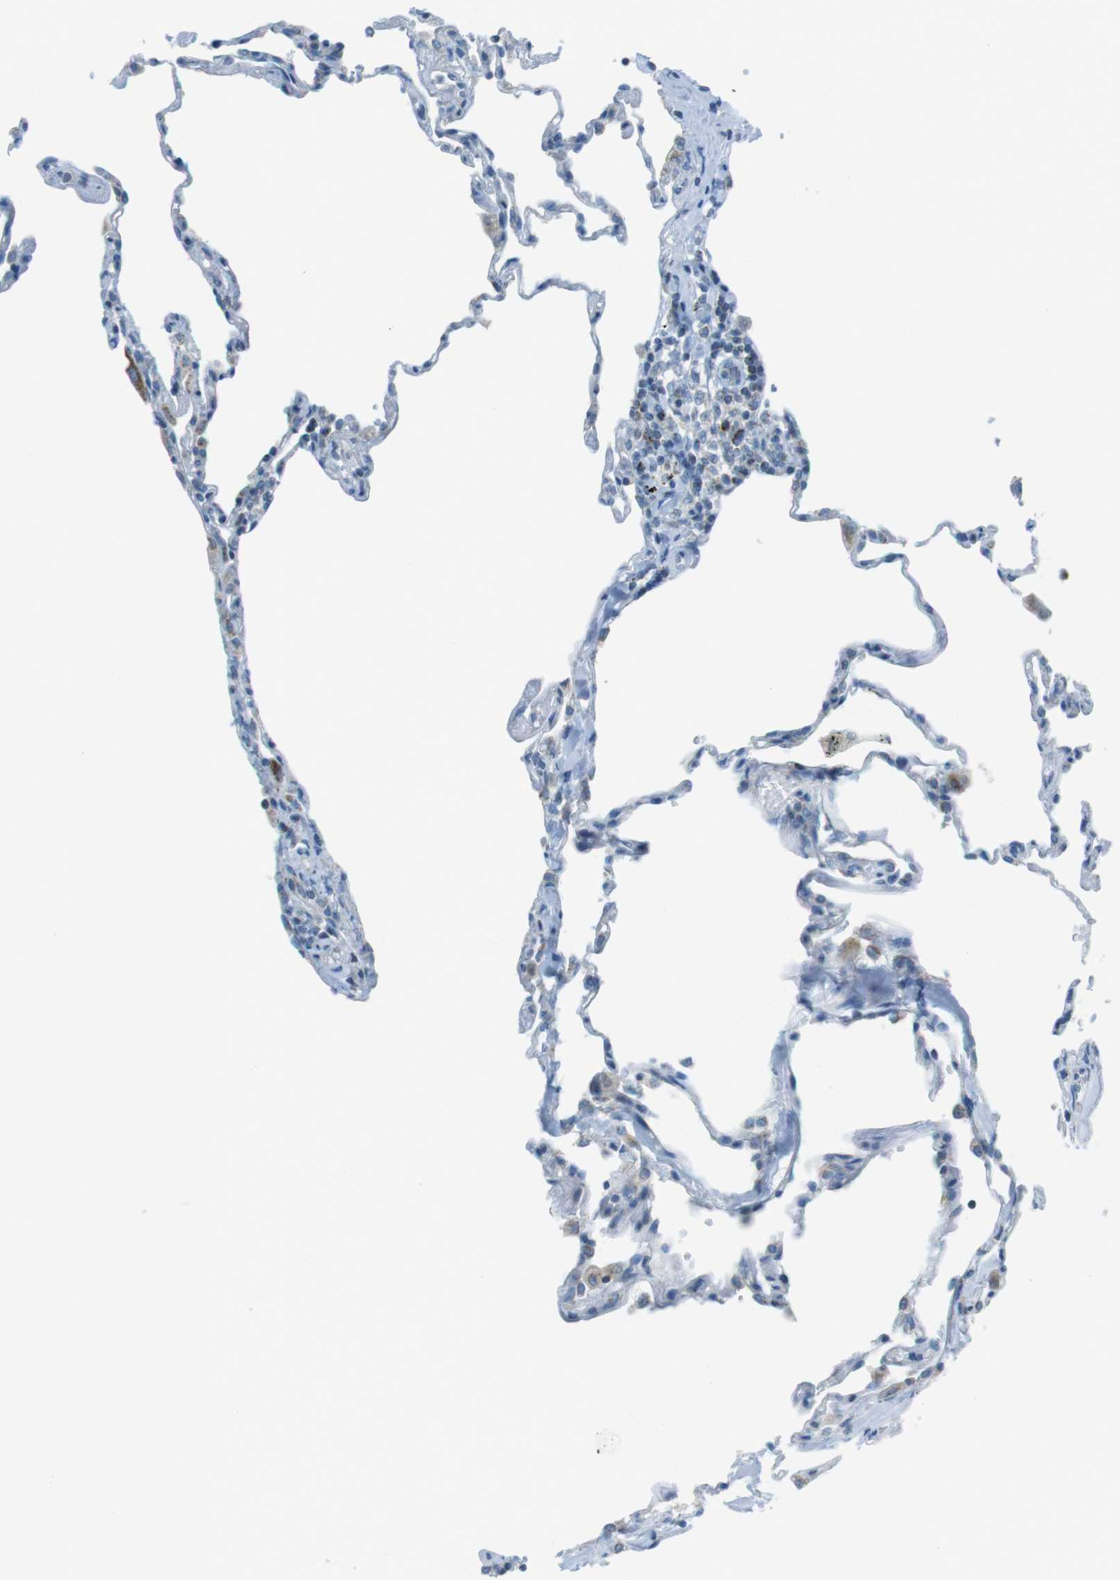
{"staining": {"intensity": "negative", "quantity": "none", "location": "none"}, "tissue": "lung", "cell_type": "Alveolar cells", "image_type": "normal", "snomed": [{"axis": "morphology", "description": "Normal tissue, NOS"}, {"axis": "topography", "description": "Lung"}], "caption": "IHC micrograph of unremarkable lung: human lung stained with DAB demonstrates no significant protein expression in alveolar cells.", "gene": "DNAJA3", "patient": {"sex": "male", "age": 59}}